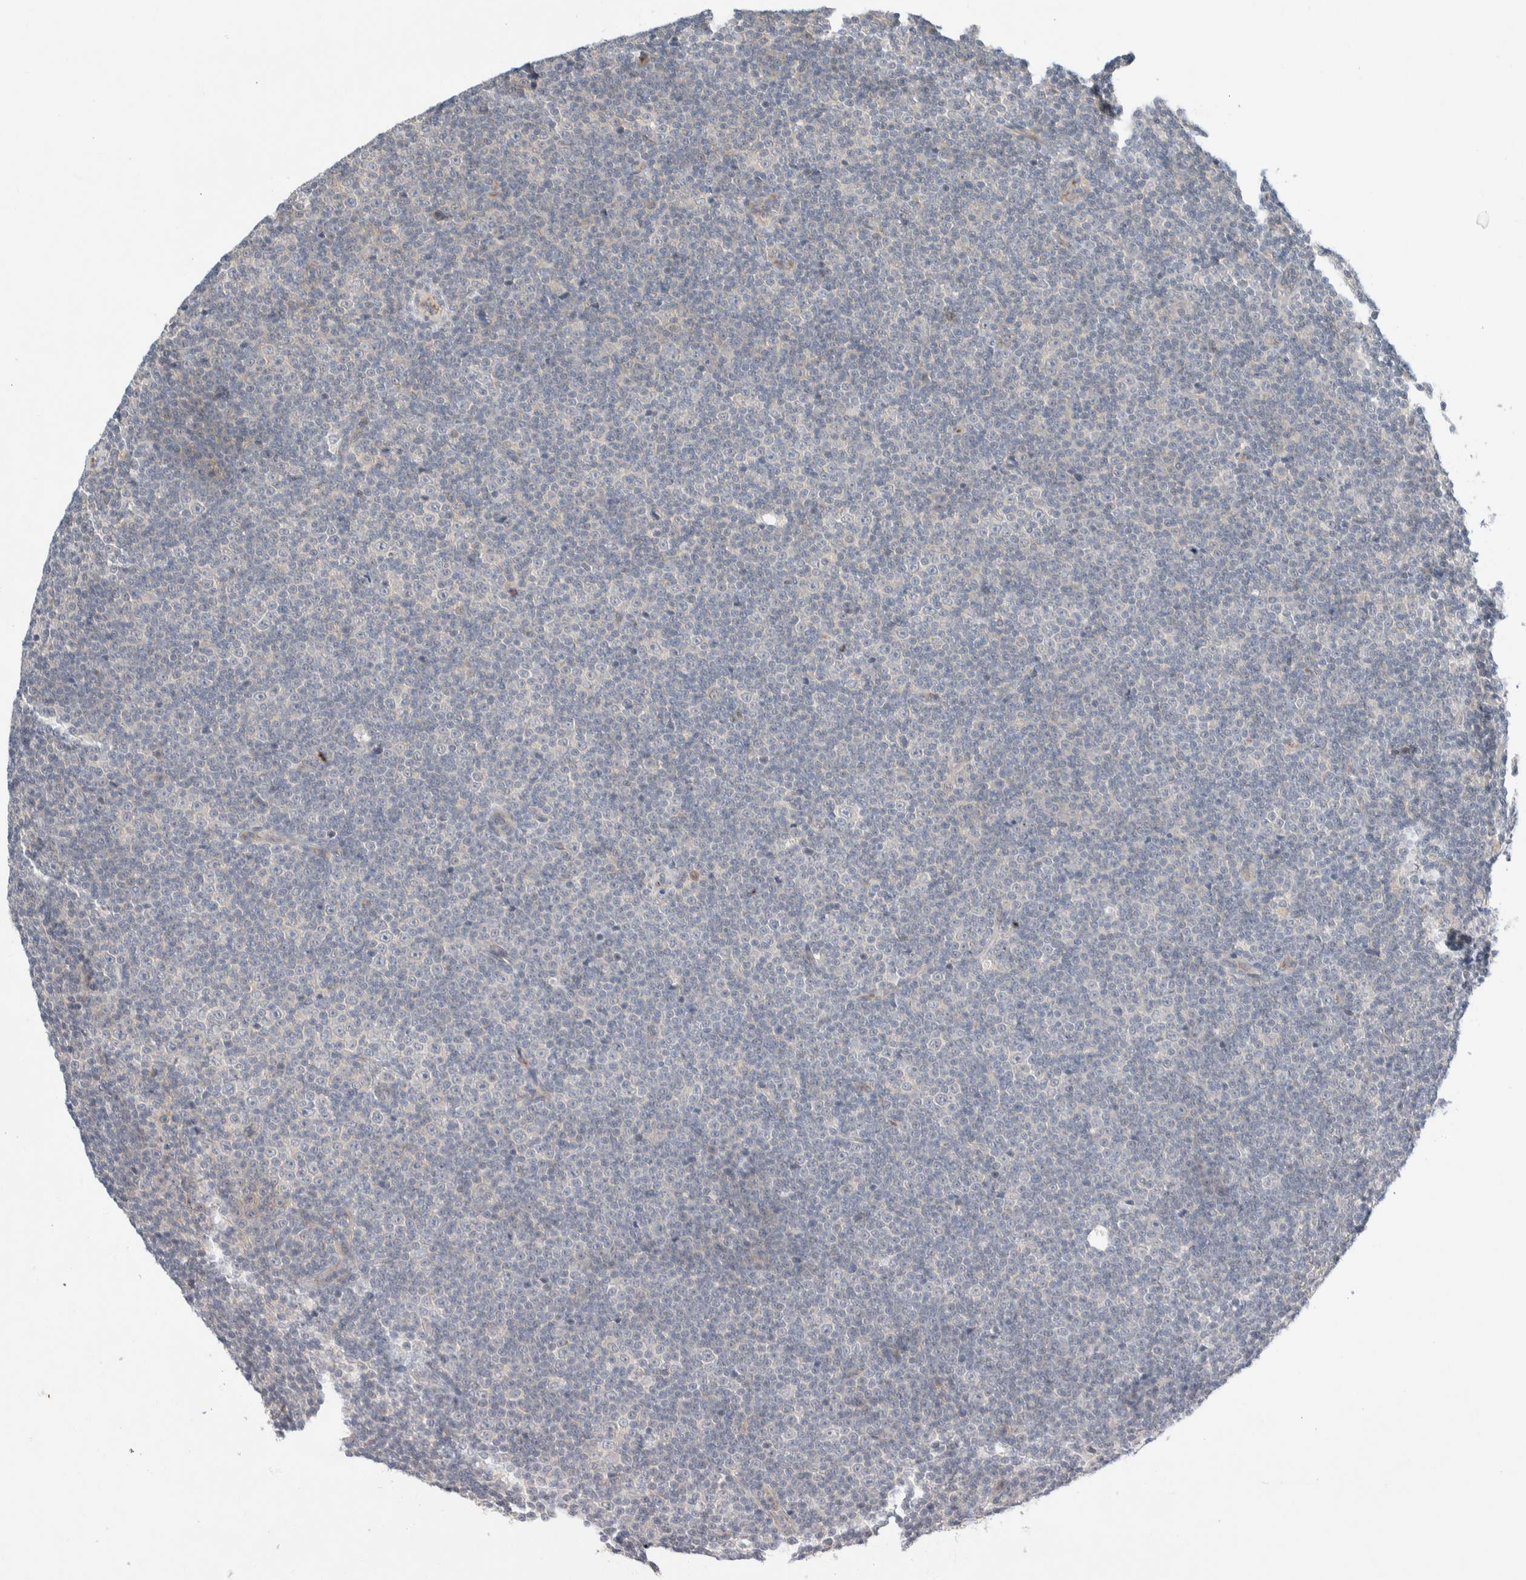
{"staining": {"intensity": "negative", "quantity": "none", "location": "none"}, "tissue": "lymphoma", "cell_type": "Tumor cells", "image_type": "cancer", "snomed": [{"axis": "morphology", "description": "Malignant lymphoma, non-Hodgkin's type, Low grade"}, {"axis": "topography", "description": "Lymph node"}], "caption": "Histopathology image shows no significant protein staining in tumor cells of low-grade malignant lymphoma, non-Hodgkin's type.", "gene": "TMEM184B", "patient": {"sex": "female", "age": 67}}